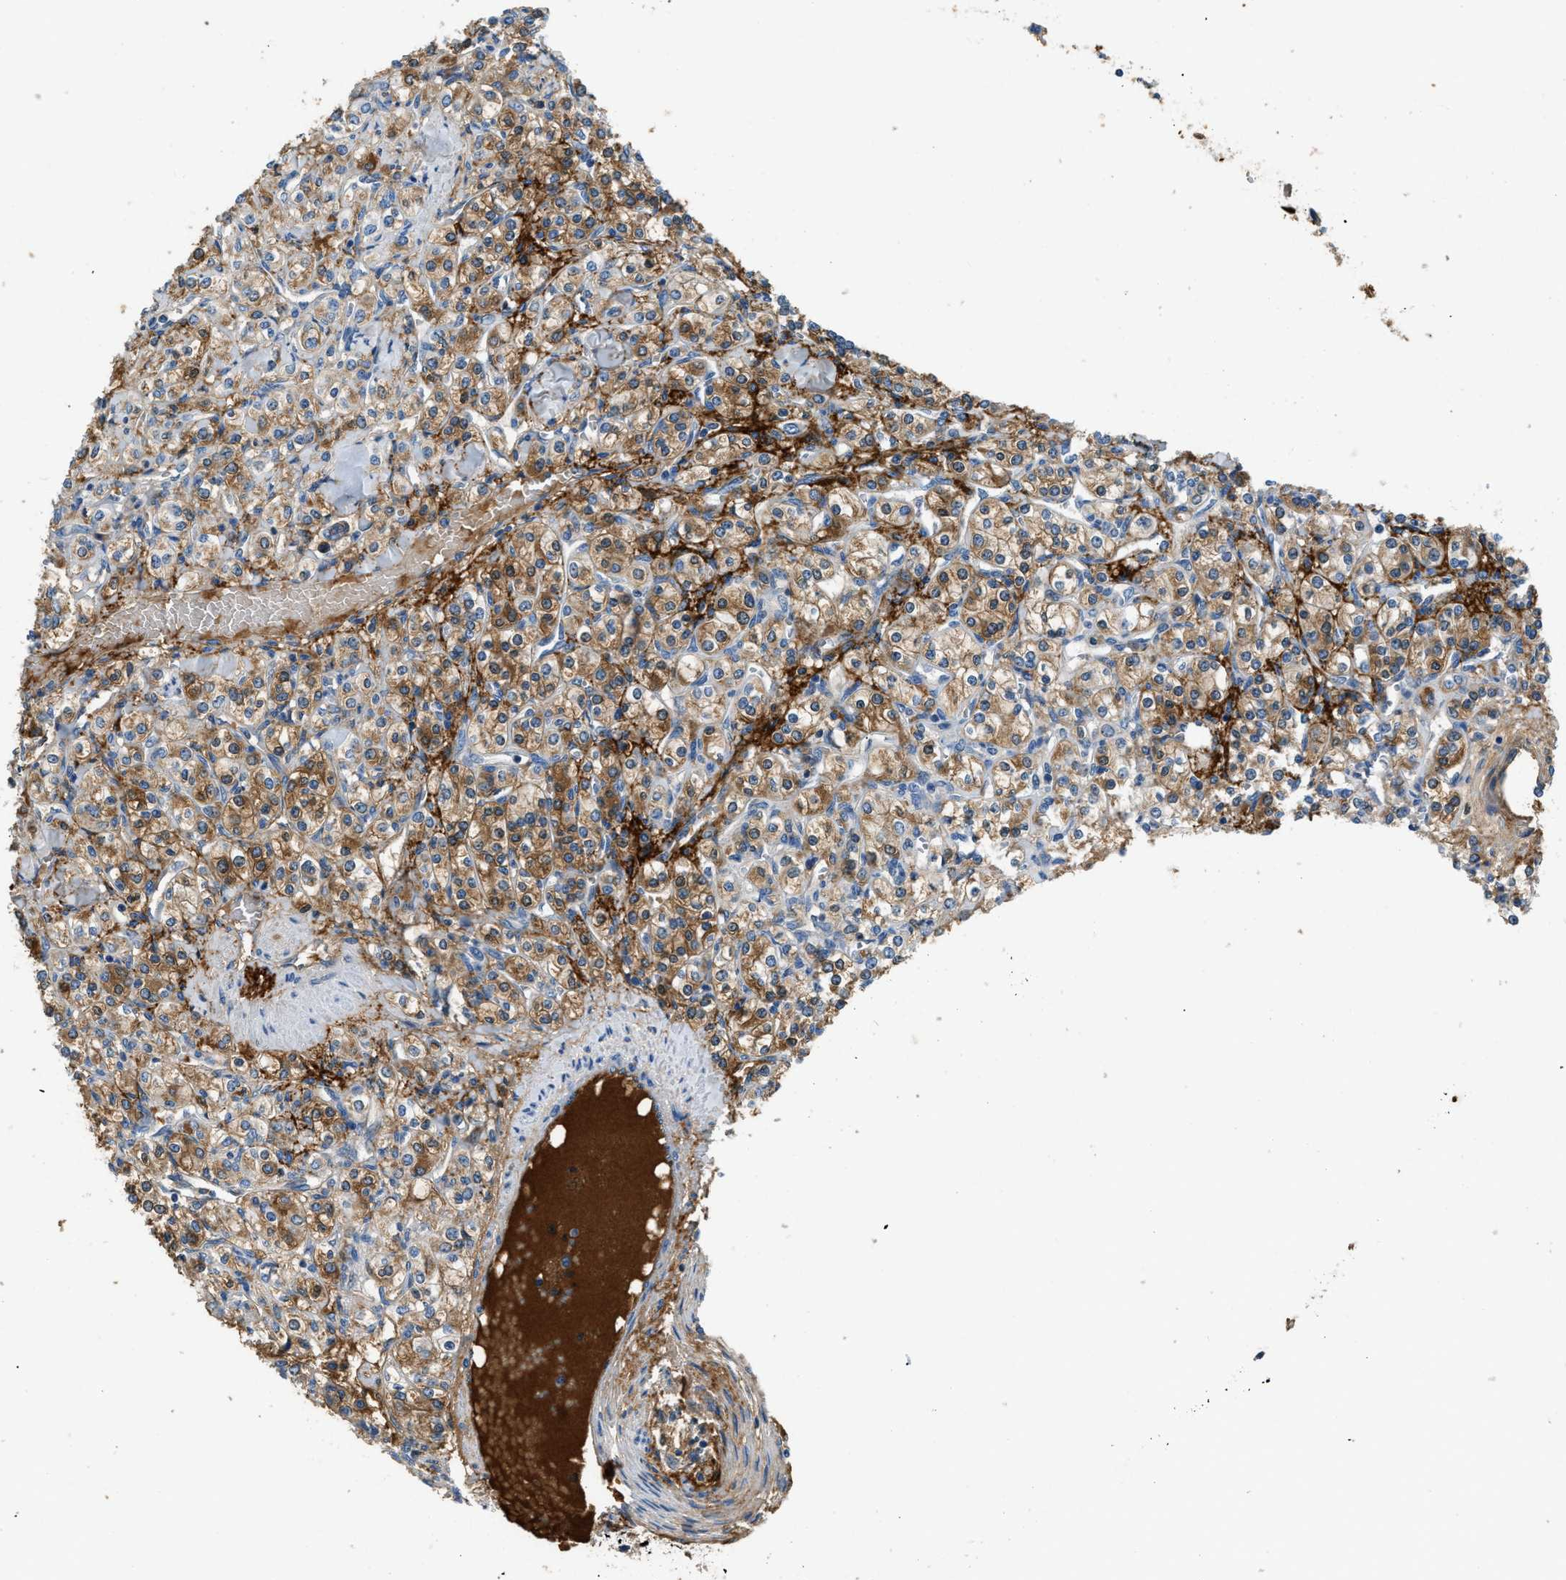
{"staining": {"intensity": "moderate", "quantity": ">75%", "location": "cytoplasmic/membranous"}, "tissue": "renal cancer", "cell_type": "Tumor cells", "image_type": "cancer", "snomed": [{"axis": "morphology", "description": "Adenocarcinoma, NOS"}, {"axis": "topography", "description": "Kidney"}], "caption": "A brown stain shows moderate cytoplasmic/membranous expression of a protein in renal cancer tumor cells. Ihc stains the protein in brown and the nuclei are stained blue.", "gene": "STC1", "patient": {"sex": "male", "age": 77}}